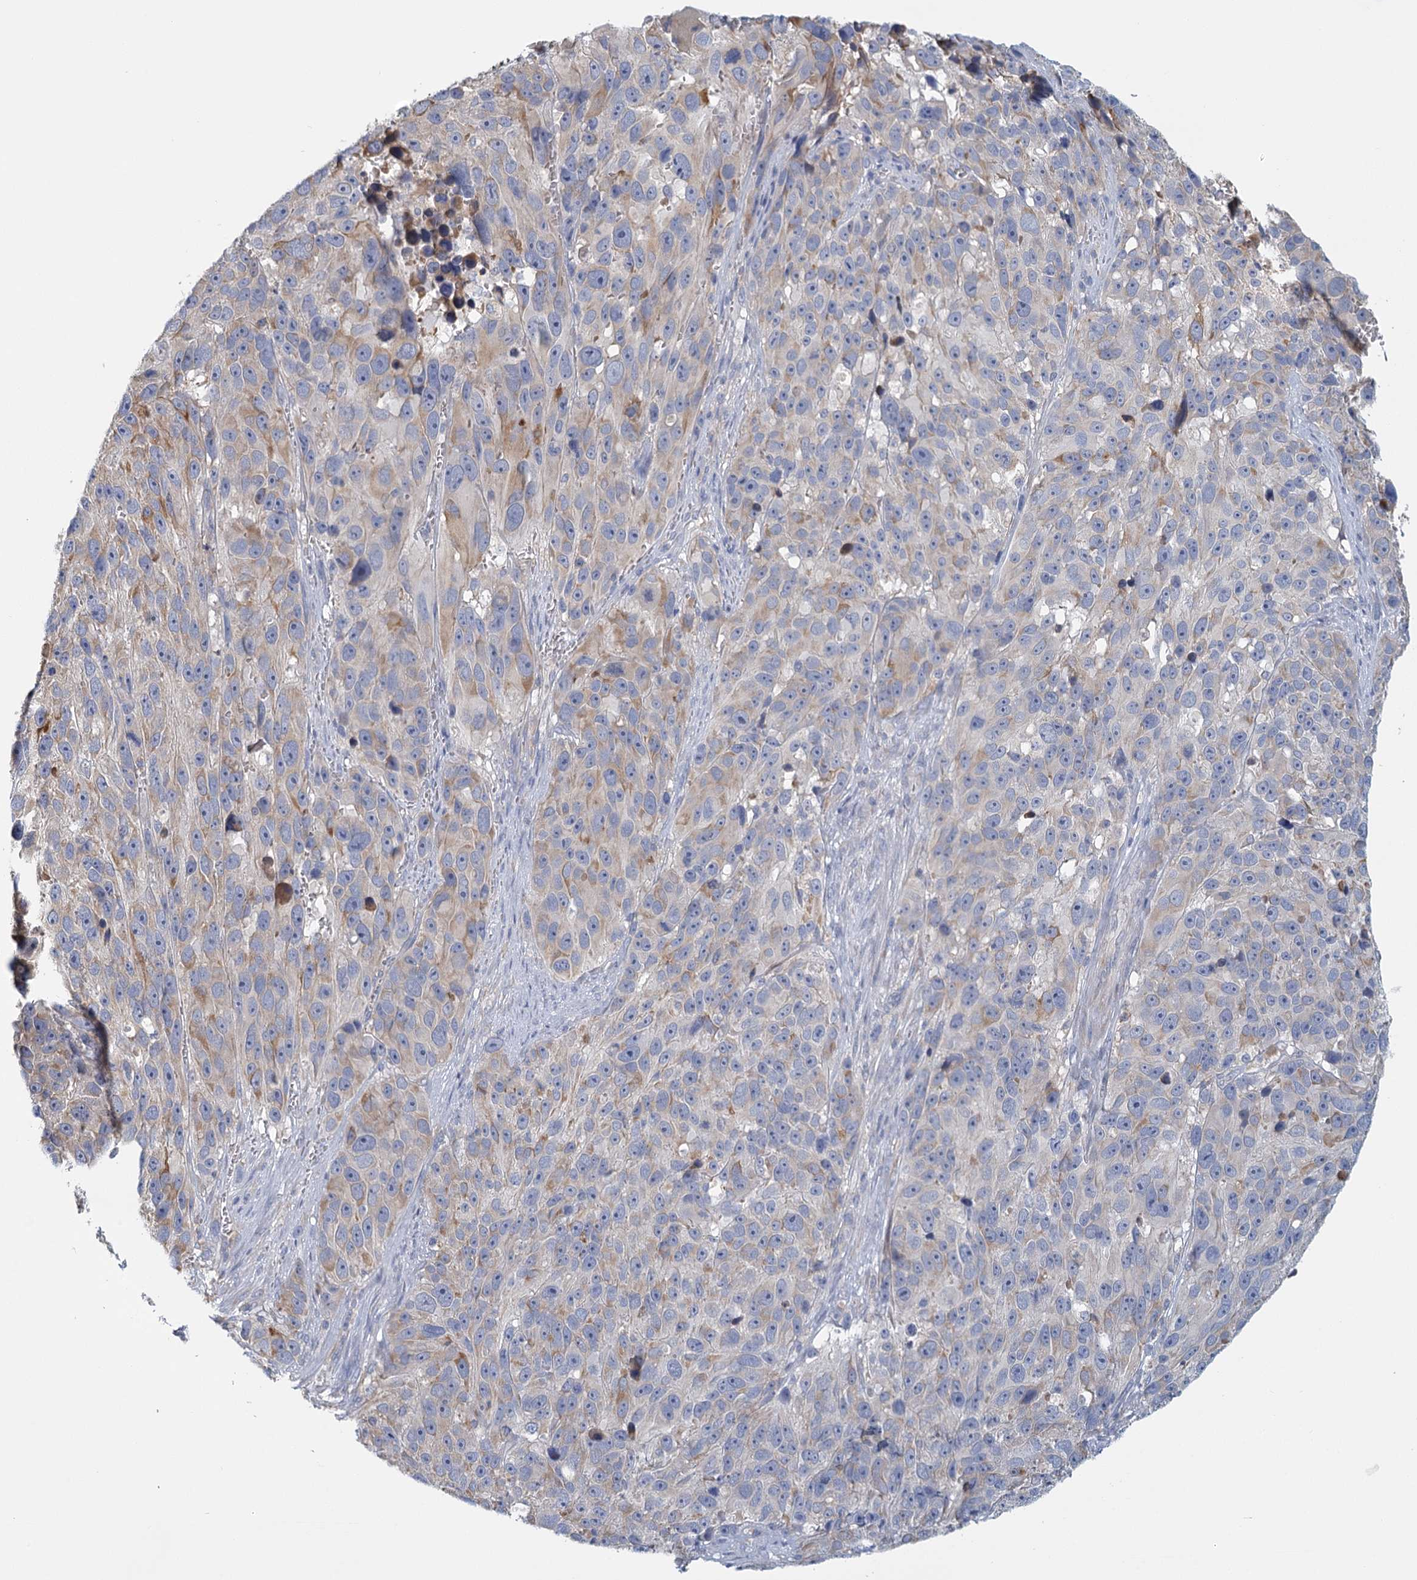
{"staining": {"intensity": "moderate", "quantity": "<25%", "location": "cytoplasmic/membranous"}, "tissue": "melanoma", "cell_type": "Tumor cells", "image_type": "cancer", "snomed": [{"axis": "morphology", "description": "Malignant melanoma, NOS"}, {"axis": "topography", "description": "Skin"}], "caption": "Human malignant melanoma stained with a protein marker exhibits moderate staining in tumor cells.", "gene": "ANKRD16", "patient": {"sex": "male", "age": 84}}